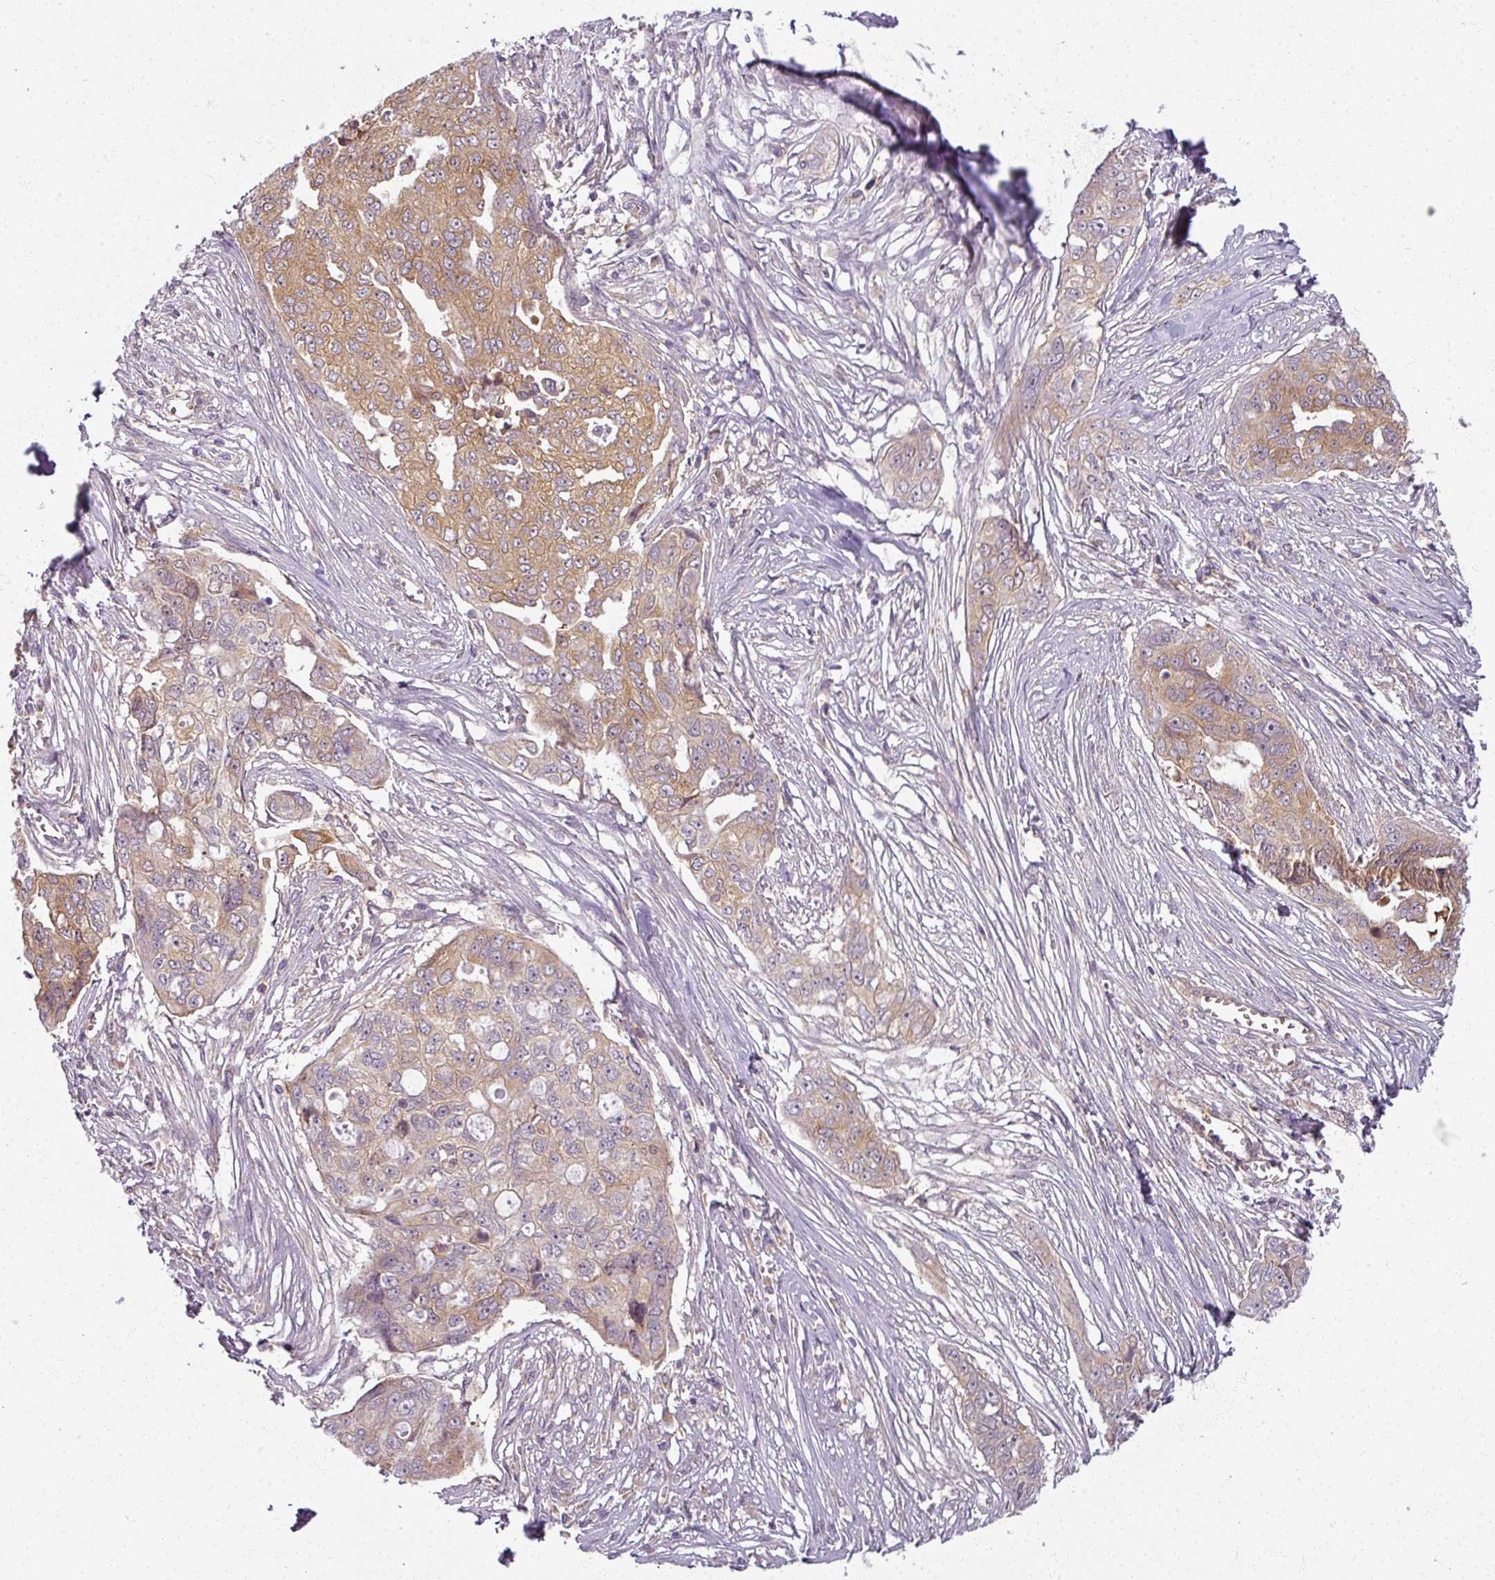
{"staining": {"intensity": "moderate", "quantity": ">75%", "location": "cytoplasmic/membranous"}, "tissue": "ovarian cancer", "cell_type": "Tumor cells", "image_type": "cancer", "snomed": [{"axis": "morphology", "description": "Carcinoma, endometroid"}, {"axis": "topography", "description": "Ovary"}], "caption": "There is medium levels of moderate cytoplasmic/membranous staining in tumor cells of ovarian cancer (endometroid carcinoma), as demonstrated by immunohistochemical staining (brown color).", "gene": "AGPAT4", "patient": {"sex": "female", "age": 70}}